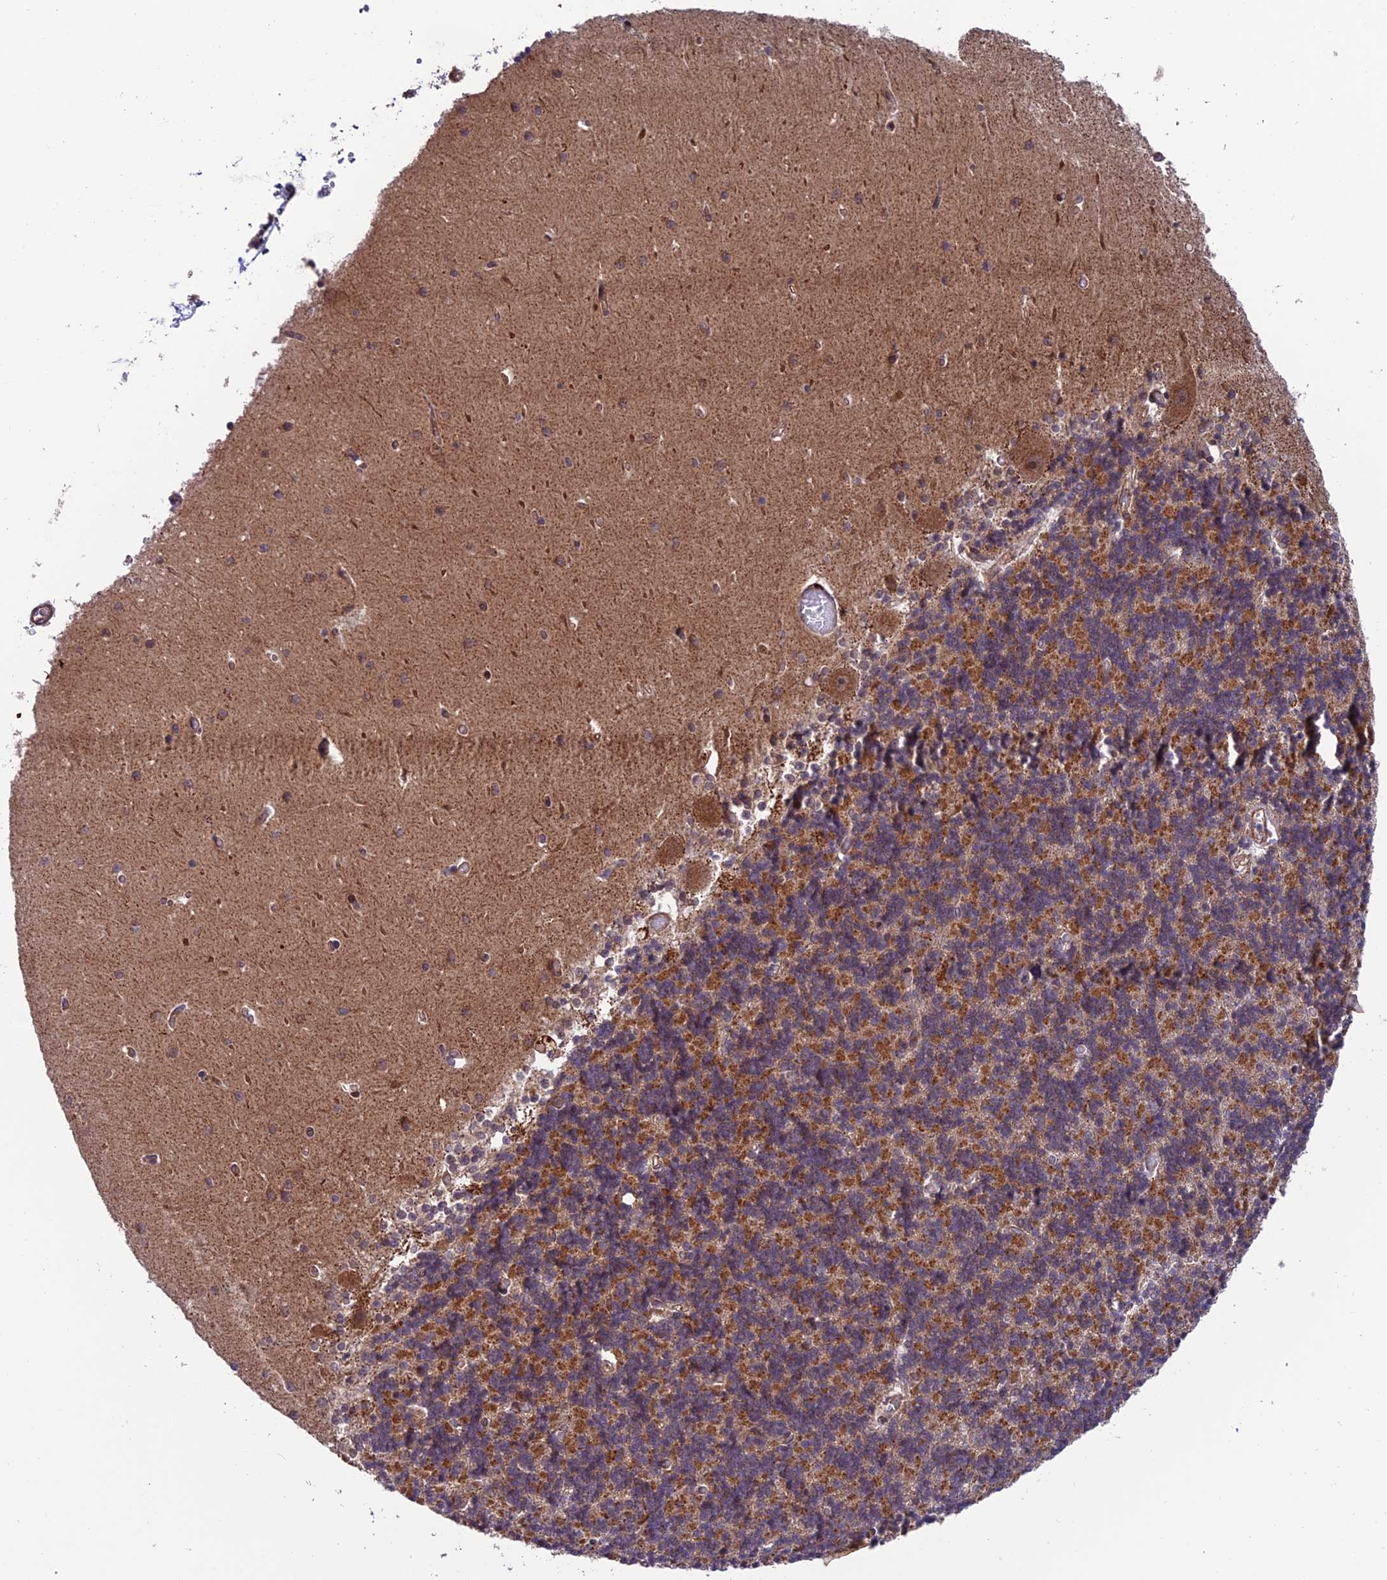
{"staining": {"intensity": "moderate", "quantity": ">75%", "location": "cytoplasmic/membranous"}, "tissue": "cerebellum", "cell_type": "Cells in granular layer", "image_type": "normal", "snomed": [{"axis": "morphology", "description": "Normal tissue, NOS"}, {"axis": "topography", "description": "Cerebellum"}], "caption": "Unremarkable cerebellum exhibits moderate cytoplasmic/membranous expression in about >75% of cells in granular layer Ihc stains the protein in brown and the nuclei are stained blue..", "gene": "TNIP3", "patient": {"sex": "male", "age": 37}}